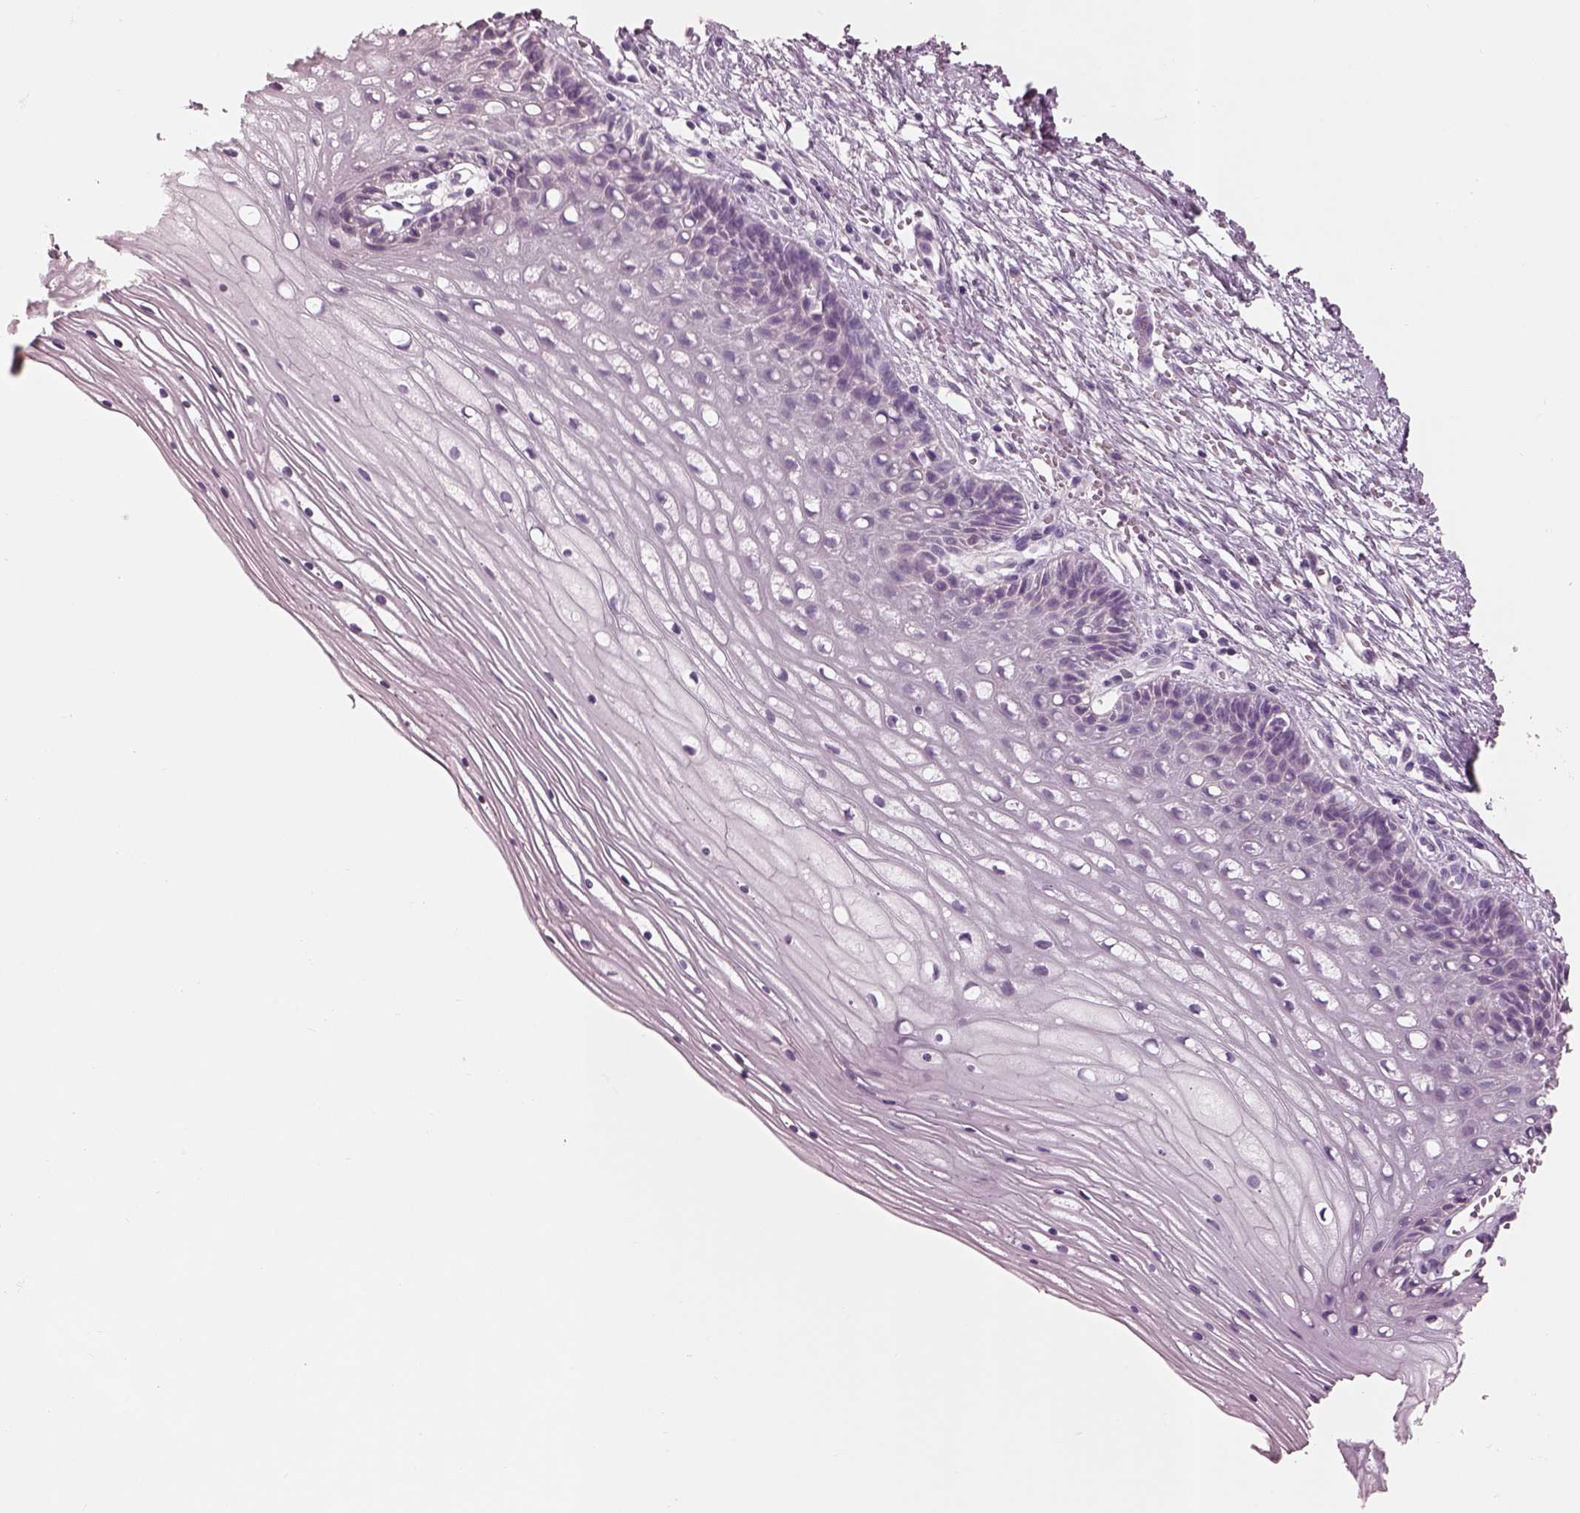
{"staining": {"intensity": "negative", "quantity": "none", "location": "none"}, "tissue": "cervix", "cell_type": "Glandular cells", "image_type": "normal", "snomed": [{"axis": "morphology", "description": "Normal tissue, NOS"}, {"axis": "topography", "description": "Cervix"}], "caption": "Immunohistochemistry of benign human cervix demonstrates no positivity in glandular cells. (Brightfield microscopy of DAB (3,3'-diaminobenzidine) immunohistochemistry (IHC) at high magnification).", "gene": "SLC27A2", "patient": {"sex": "female", "age": 35}}